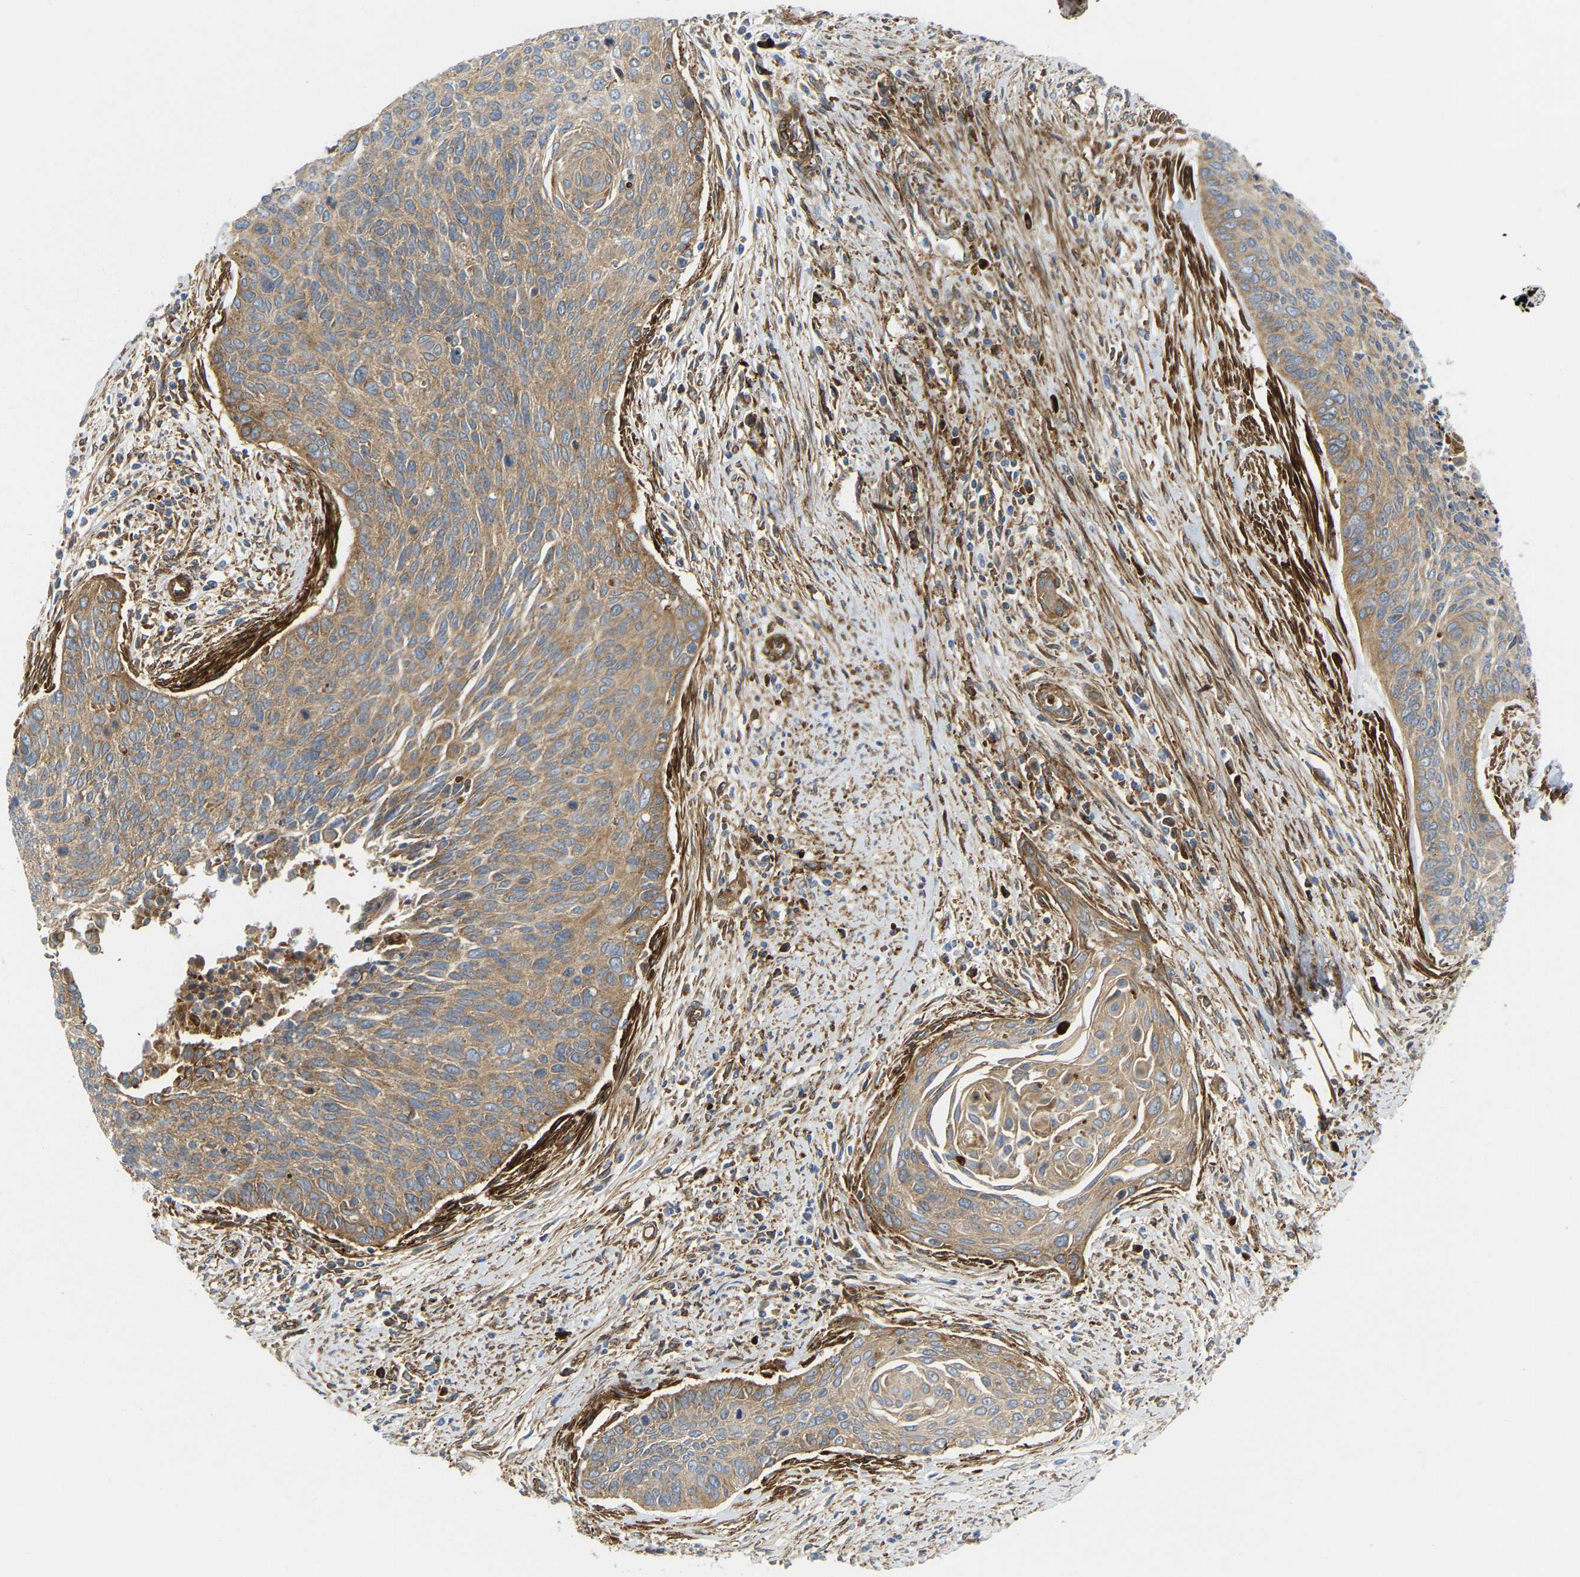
{"staining": {"intensity": "moderate", "quantity": "25%-75%", "location": "cytoplasmic/membranous"}, "tissue": "cervical cancer", "cell_type": "Tumor cells", "image_type": "cancer", "snomed": [{"axis": "morphology", "description": "Squamous cell carcinoma, NOS"}, {"axis": "topography", "description": "Cervix"}], "caption": "Immunohistochemistry (IHC) histopathology image of human cervical cancer (squamous cell carcinoma) stained for a protein (brown), which displays medium levels of moderate cytoplasmic/membranous positivity in about 25%-75% of tumor cells.", "gene": "PICALM", "patient": {"sex": "female", "age": 55}}